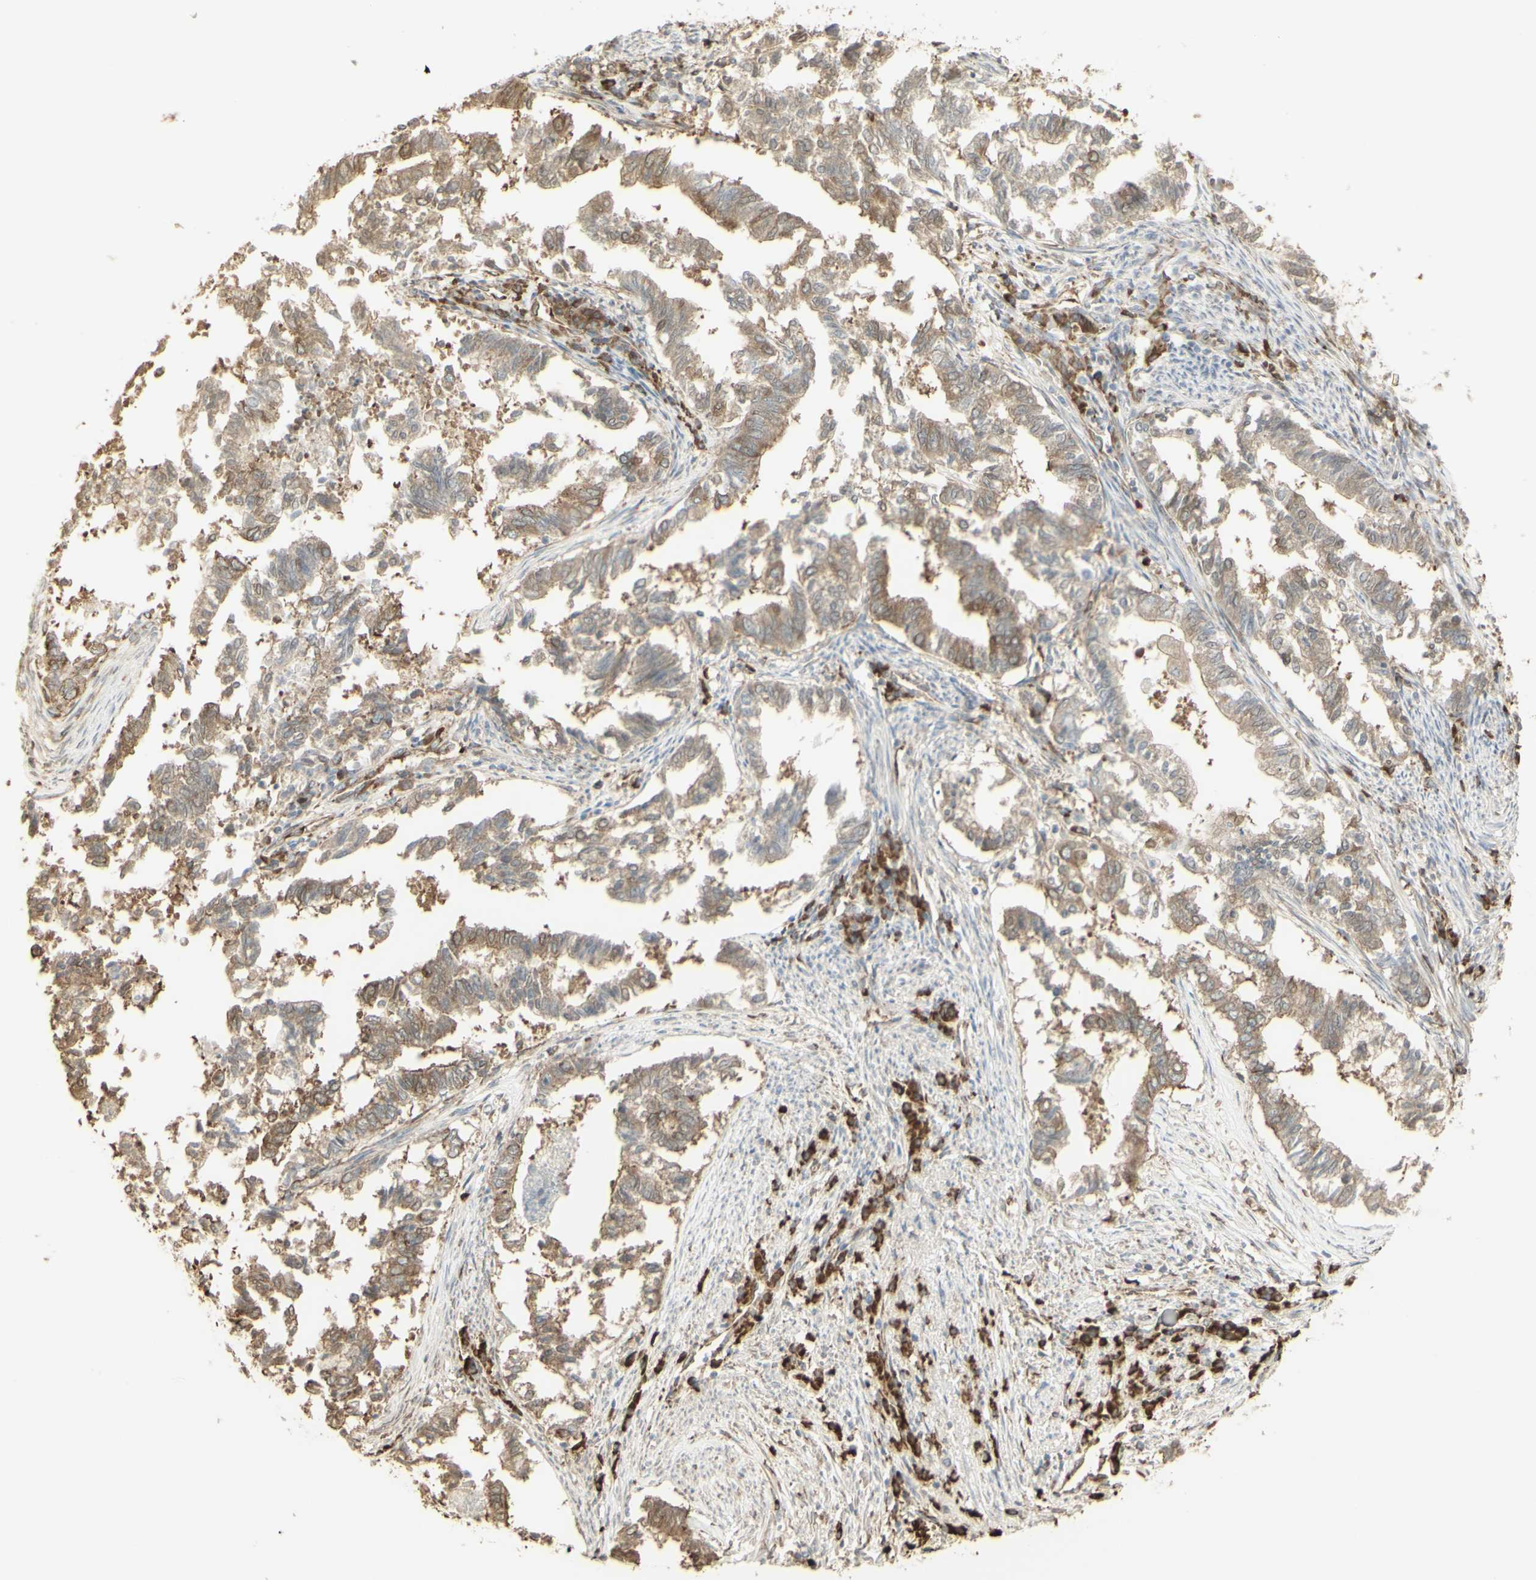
{"staining": {"intensity": "weak", "quantity": ">75%", "location": "cytoplasmic/membranous"}, "tissue": "endometrial cancer", "cell_type": "Tumor cells", "image_type": "cancer", "snomed": [{"axis": "morphology", "description": "Necrosis, NOS"}, {"axis": "morphology", "description": "Adenocarcinoma, NOS"}, {"axis": "topography", "description": "Endometrium"}], "caption": "Protein positivity by immunohistochemistry (IHC) displays weak cytoplasmic/membranous staining in approximately >75% of tumor cells in endometrial adenocarcinoma.", "gene": "EEF1B2", "patient": {"sex": "female", "age": 79}}